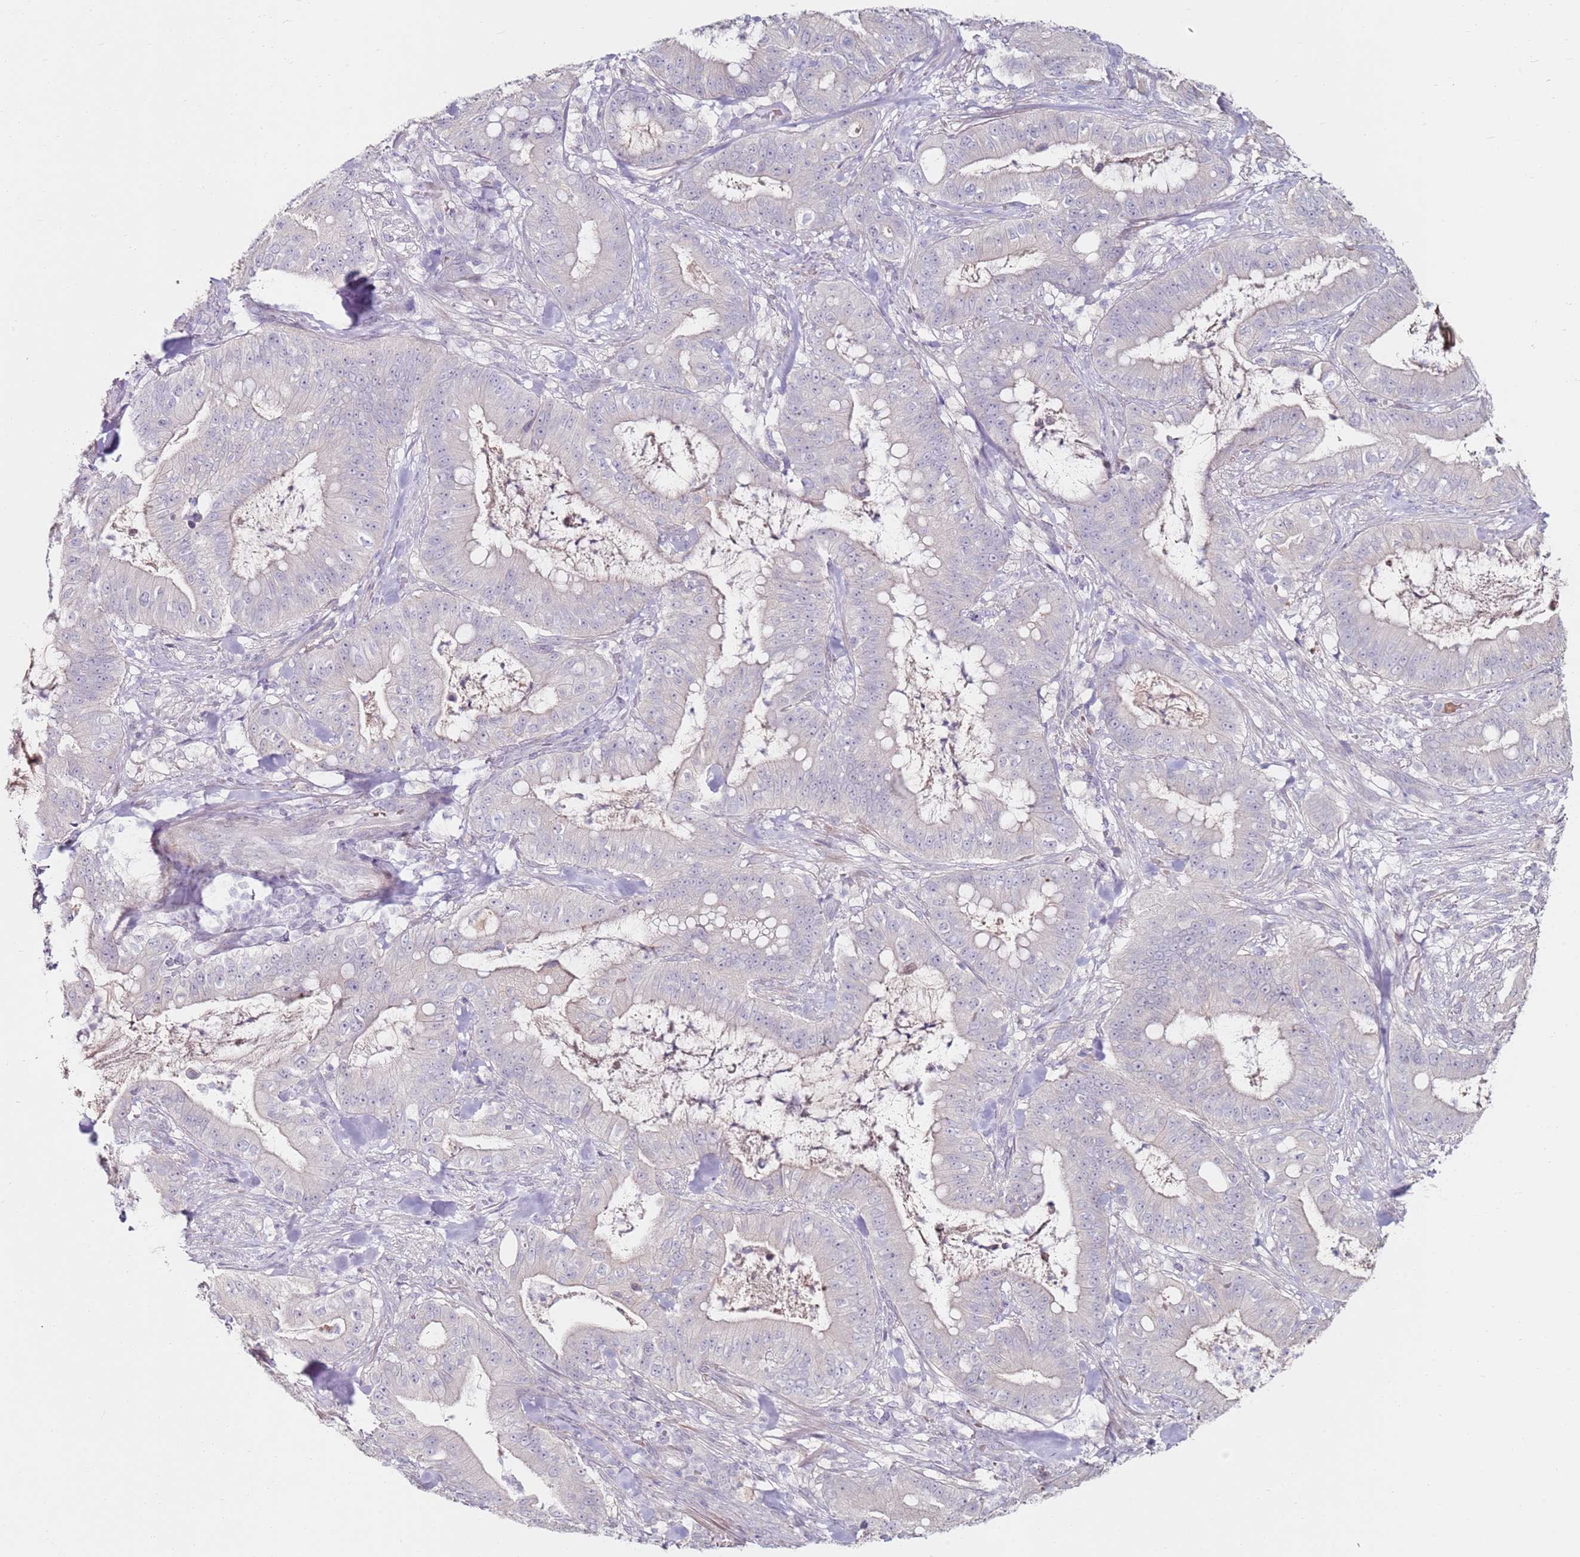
{"staining": {"intensity": "negative", "quantity": "none", "location": "none"}, "tissue": "pancreatic cancer", "cell_type": "Tumor cells", "image_type": "cancer", "snomed": [{"axis": "morphology", "description": "Adenocarcinoma, NOS"}, {"axis": "topography", "description": "Pancreas"}], "caption": "Protein analysis of pancreatic cancer (adenocarcinoma) exhibits no significant positivity in tumor cells.", "gene": "RARS2", "patient": {"sex": "male", "age": 71}}